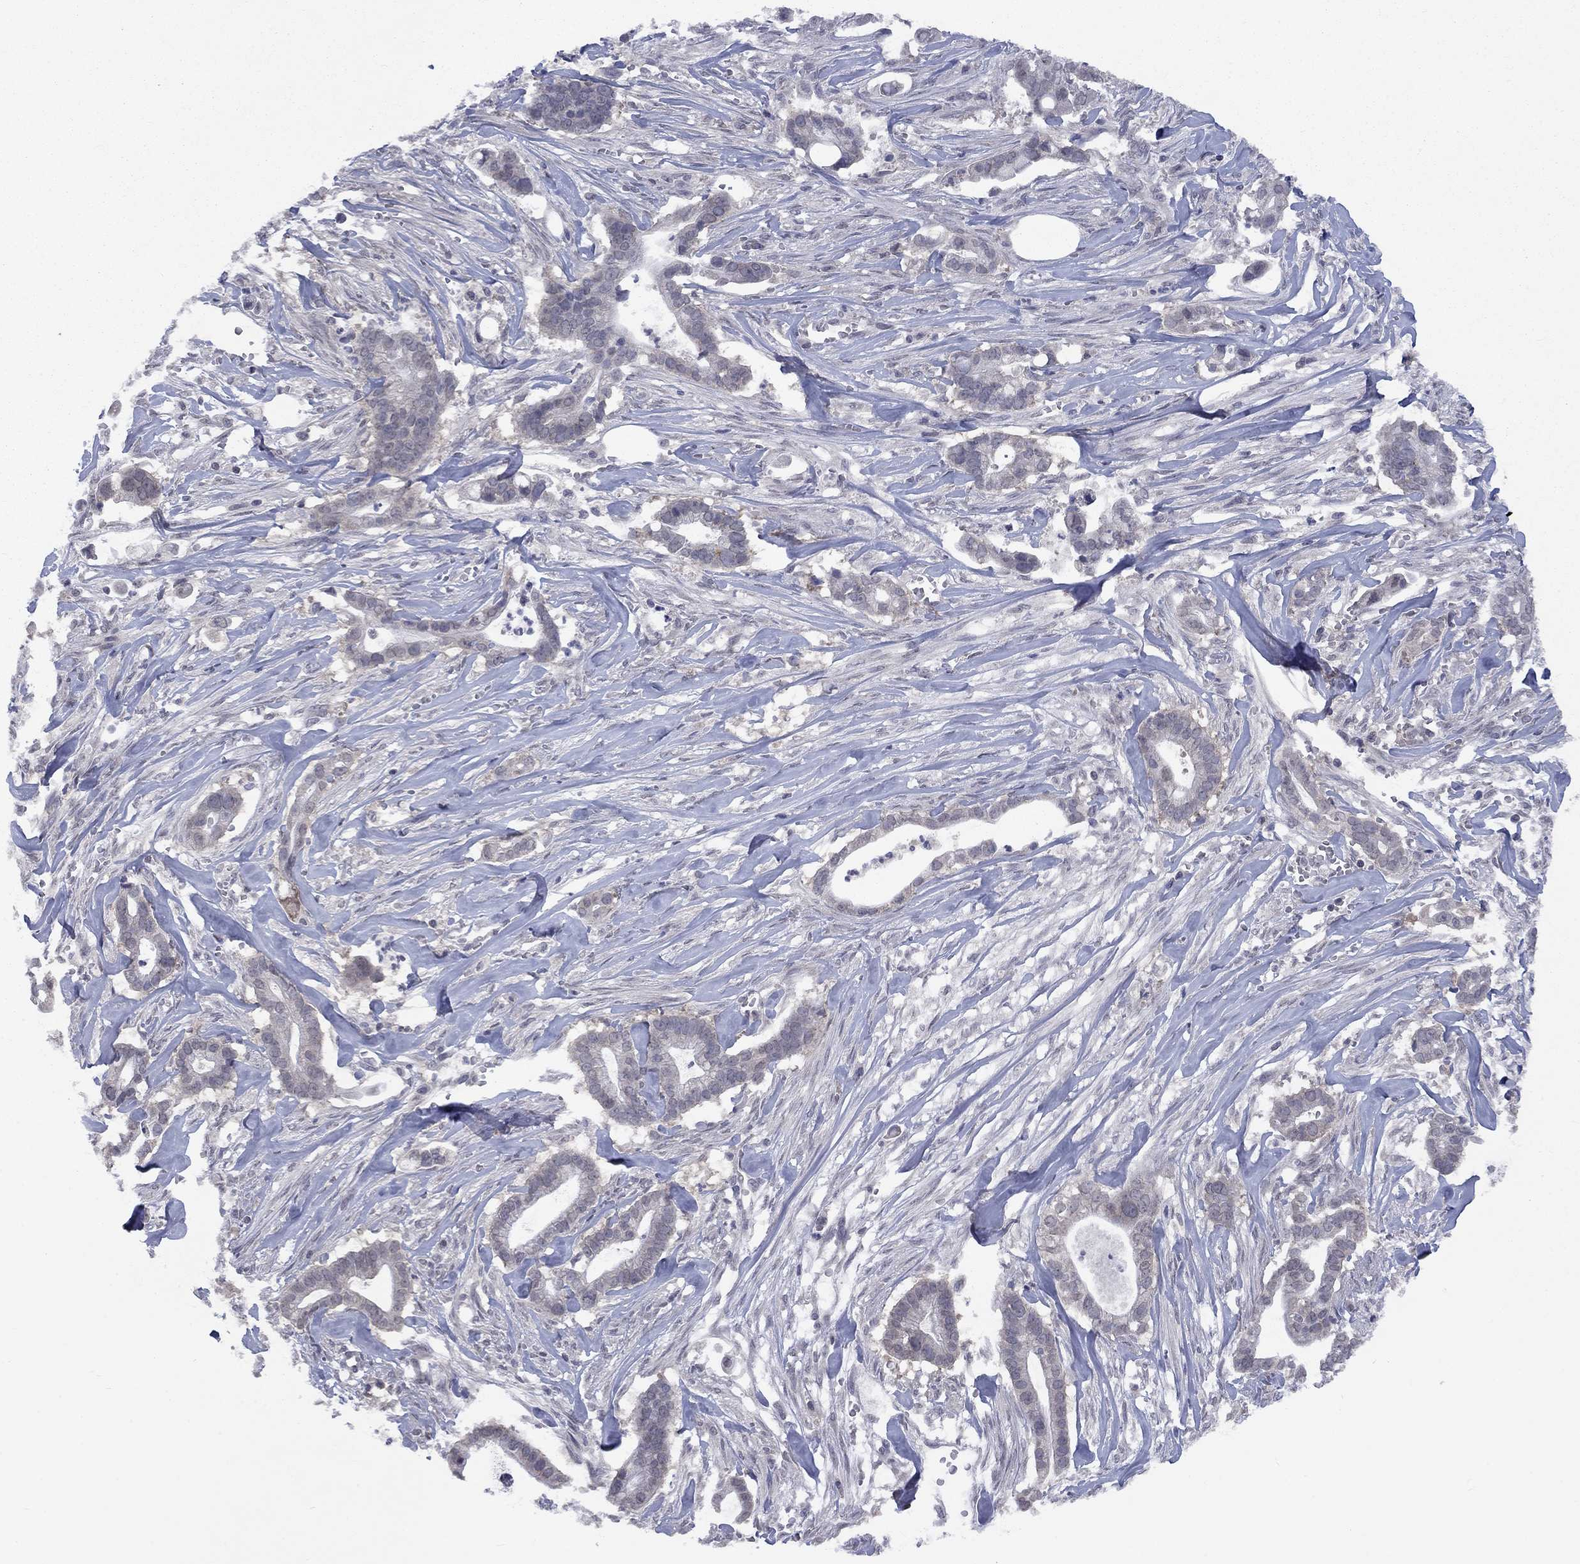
{"staining": {"intensity": "negative", "quantity": "none", "location": "none"}, "tissue": "pancreatic cancer", "cell_type": "Tumor cells", "image_type": "cancer", "snomed": [{"axis": "morphology", "description": "Adenocarcinoma, NOS"}, {"axis": "topography", "description": "Pancreas"}], "caption": "IHC image of neoplastic tissue: human pancreatic cancer (adenocarcinoma) stained with DAB (3,3'-diaminobenzidine) demonstrates no significant protein expression in tumor cells. (DAB (3,3'-diaminobenzidine) IHC visualized using brightfield microscopy, high magnification).", "gene": "SPATA33", "patient": {"sex": "male", "age": 61}}